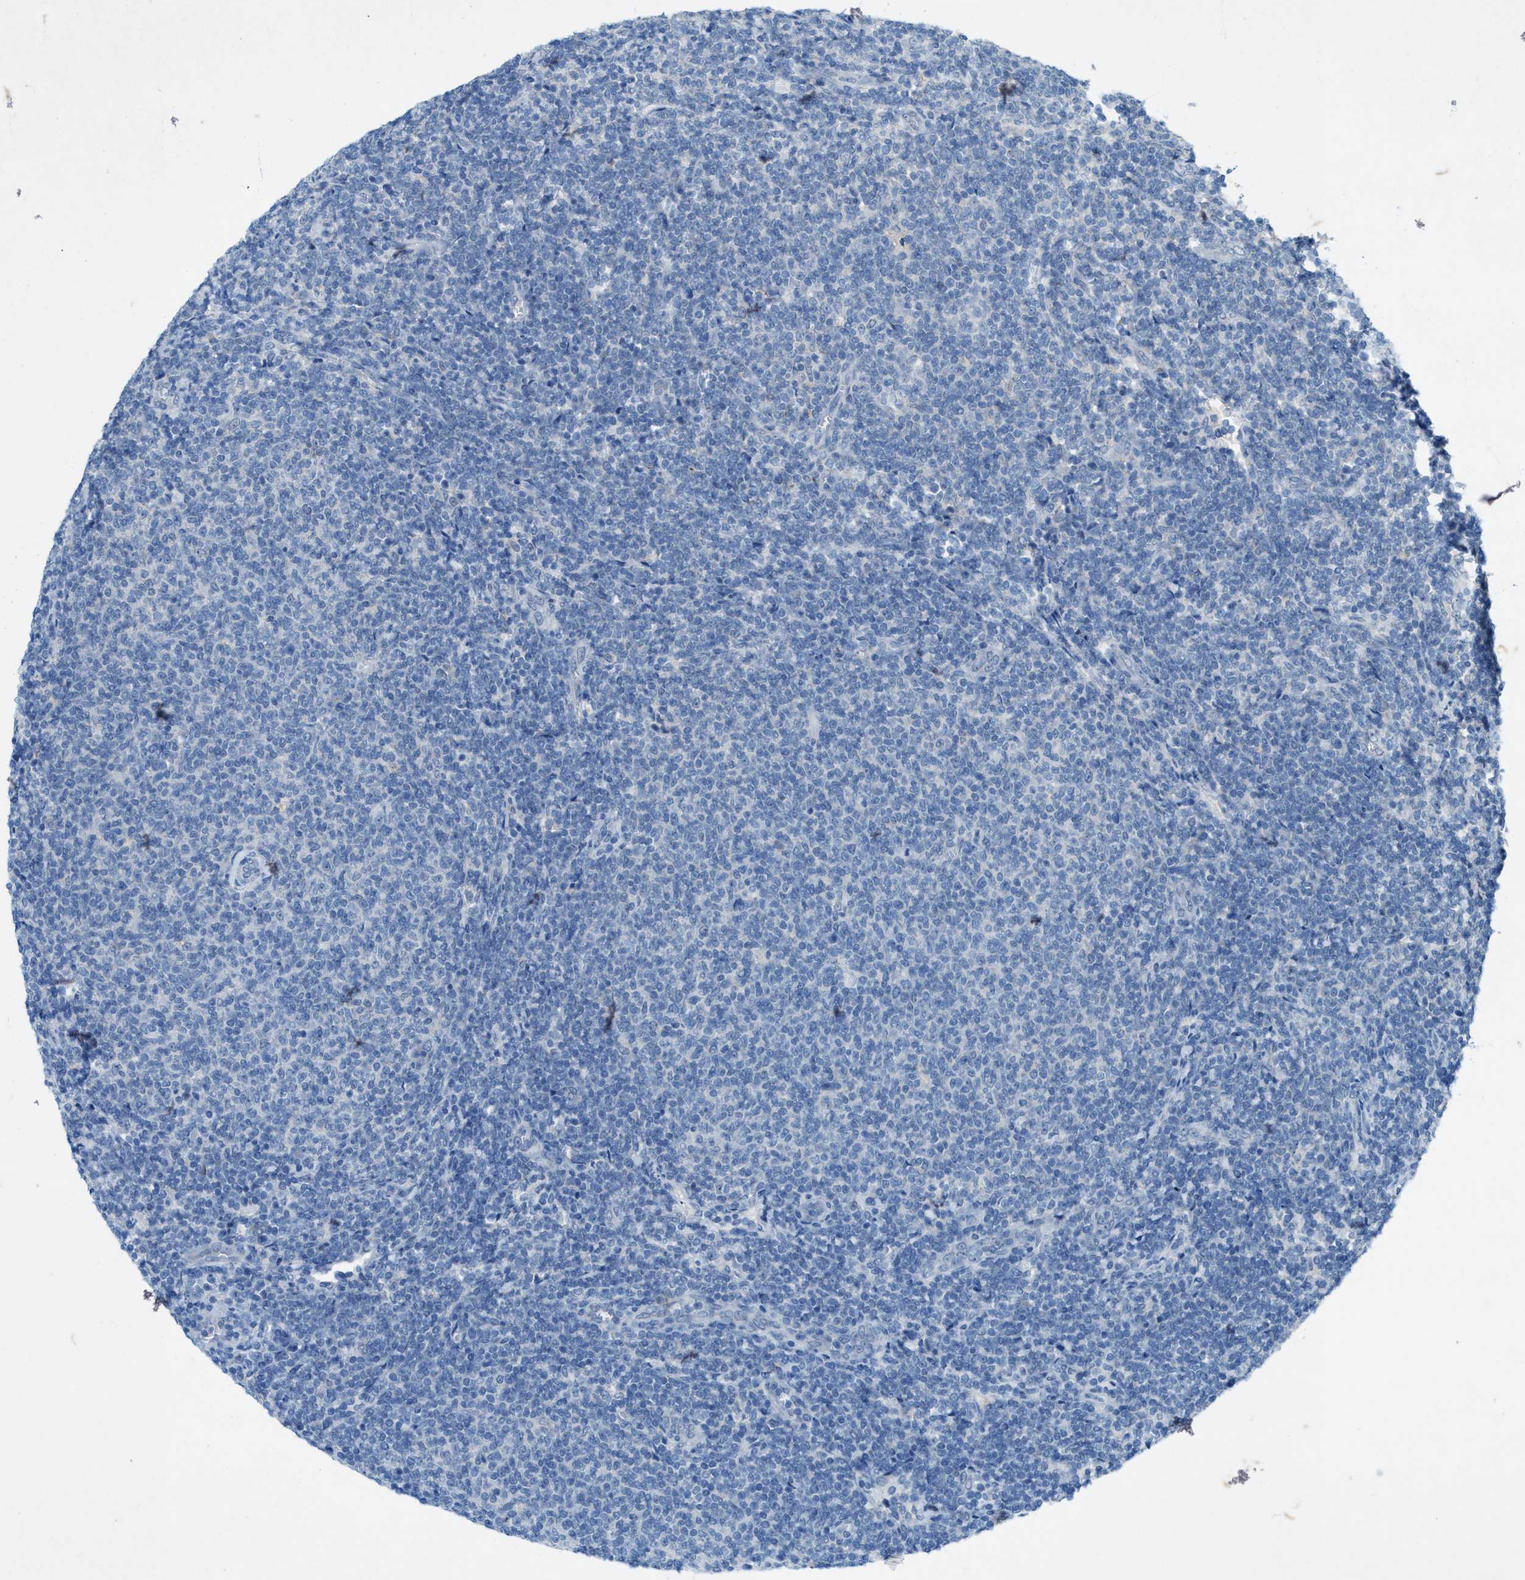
{"staining": {"intensity": "negative", "quantity": "none", "location": "none"}, "tissue": "lymphoma", "cell_type": "Tumor cells", "image_type": "cancer", "snomed": [{"axis": "morphology", "description": "Malignant lymphoma, non-Hodgkin's type, Low grade"}, {"axis": "topography", "description": "Lymph node"}], "caption": "Immunohistochemical staining of human malignant lymphoma, non-Hodgkin's type (low-grade) demonstrates no significant positivity in tumor cells.", "gene": "URGCP", "patient": {"sex": "male", "age": 66}}